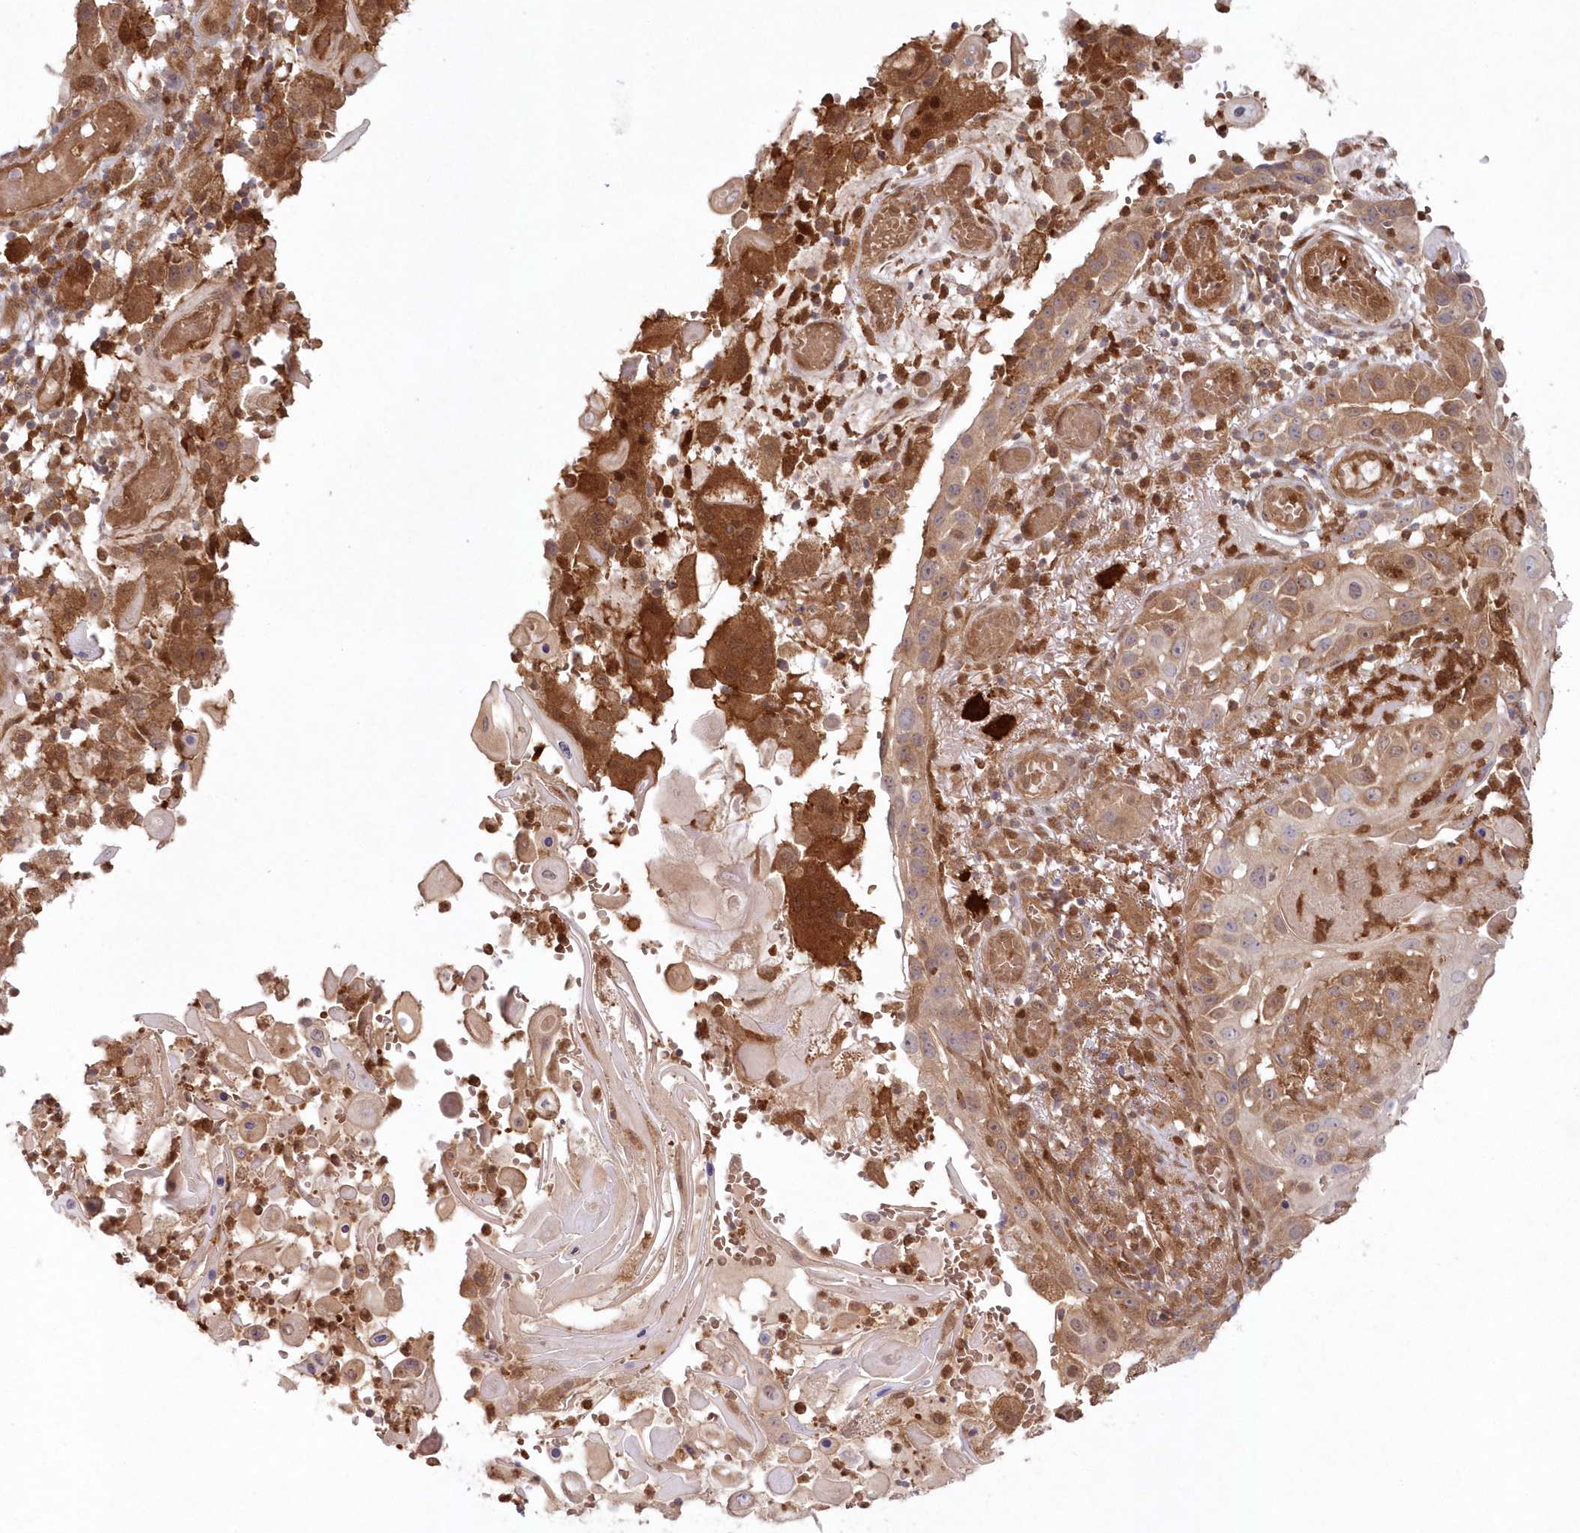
{"staining": {"intensity": "moderate", "quantity": "<25%", "location": "cytoplasmic/membranous"}, "tissue": "skin cancer", "cell_type": "Tumor cells", "image_type": "cancer", "snomed": [{"axis": "morphology", "description": "Squamous cell carcinoma, NOS"}, {"axis": "topography", "description": "Skin"}], "caption": "There is low levels of moderate cytoplasmic/membranous staining in tumor cells of skin squamous cell carcinoma, as demonstrated by immunohistochemical staining (brown color).", "gene": "GBE1", "patient": {"sex": "female", "age": 44}}